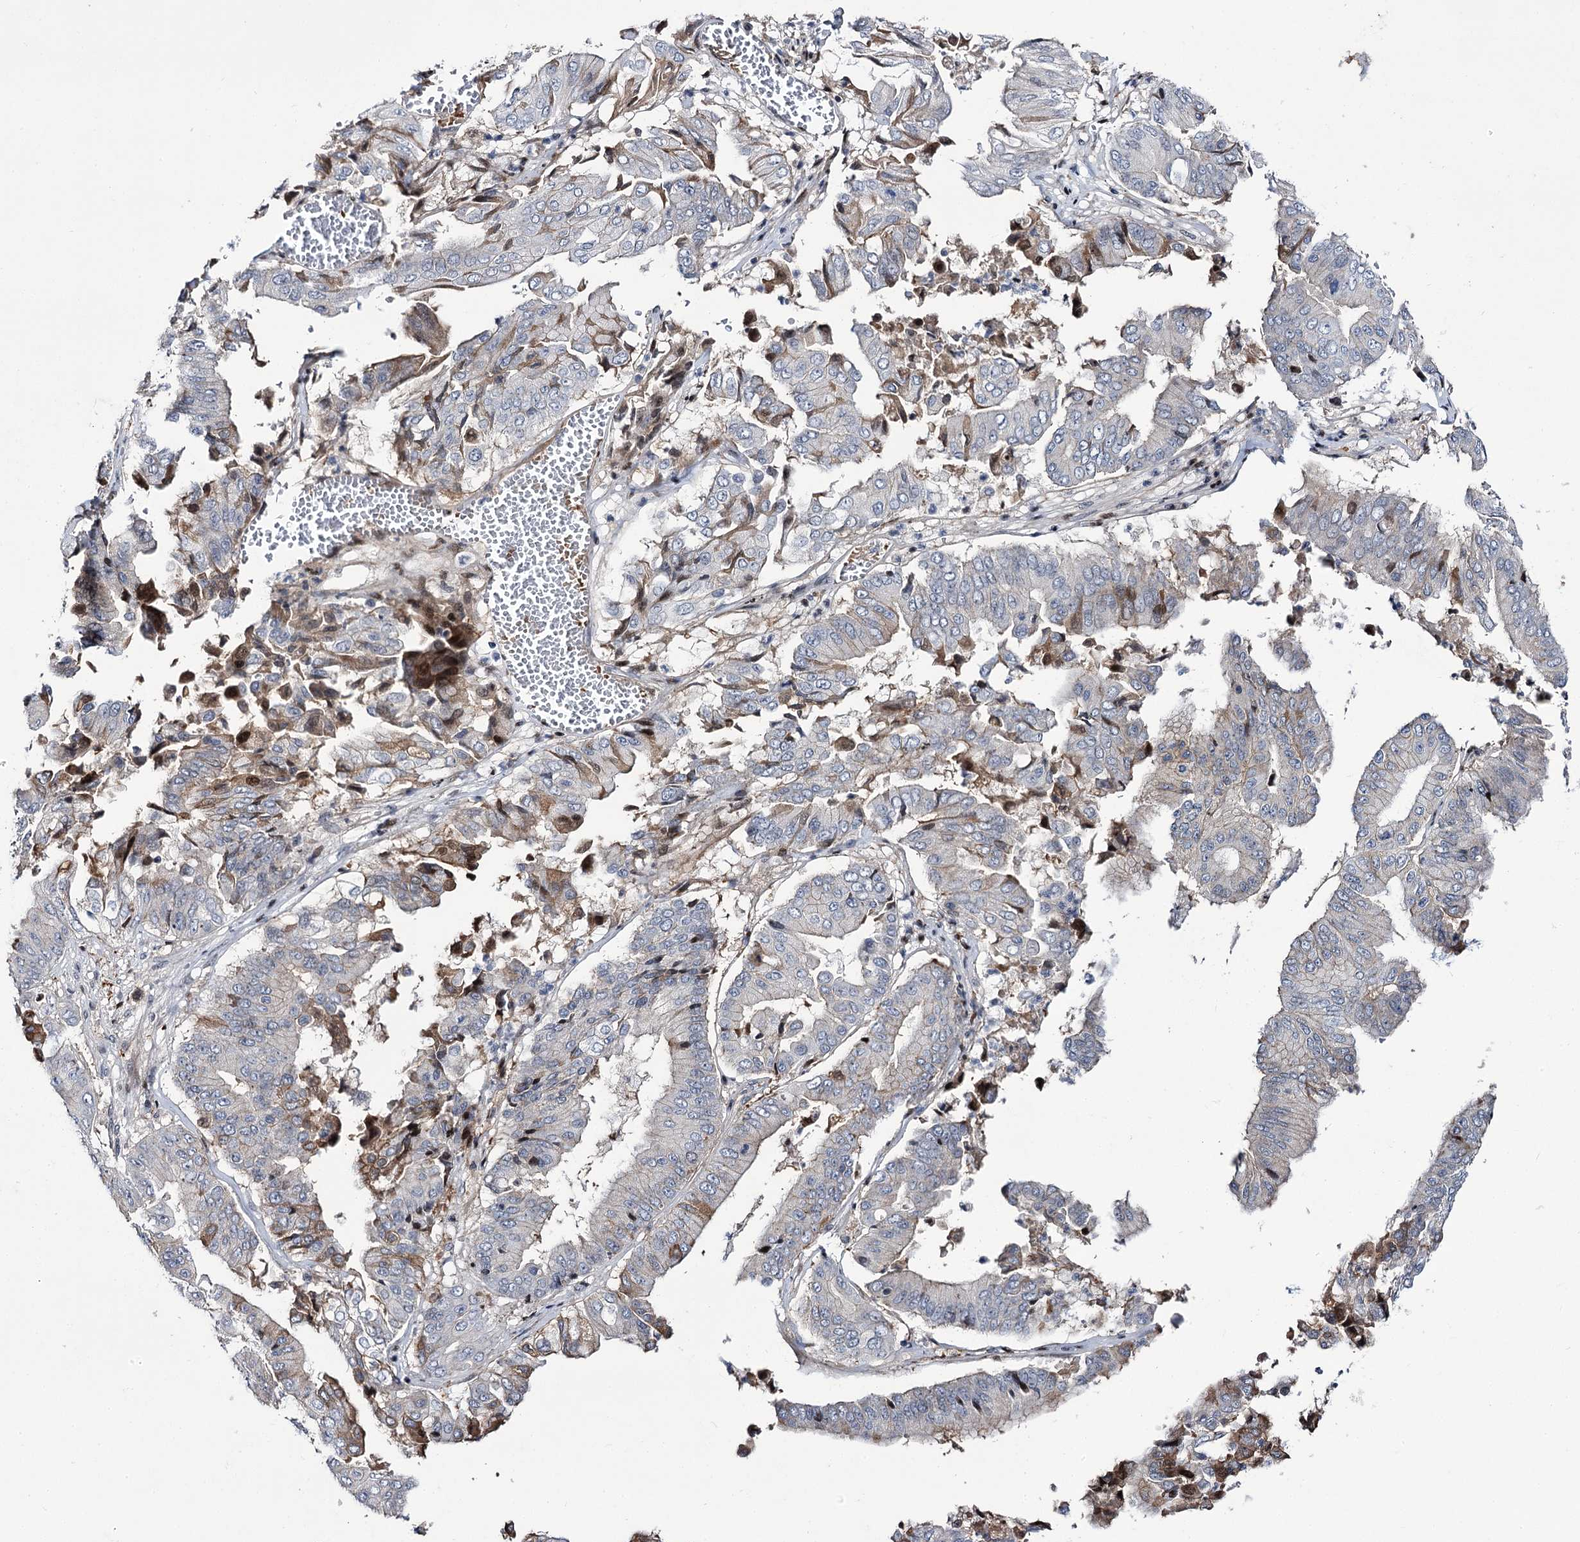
{"staining": {"intensity": "moderate", "quantity": "<25%", "location": "cytoplasmic/membranous"}, "tissue": "pancreatic cancer", "cell_type": "Tumor cells", "image_type": "cancer", "snomed": [{"axis": "morphology", "description": "Adenocarcinoma, NOS"}, {"axis": "topography", "description": "Pancreas"}], "caption": "Immunohistochemical staining of human adenocarcinoma (pancreatic) displays low levels of moderate cytoplasmic/membranous expression in about <25% of tumor cells.", "gene": "ITFG2", "patient": {"sex": "female", "age": 77}}